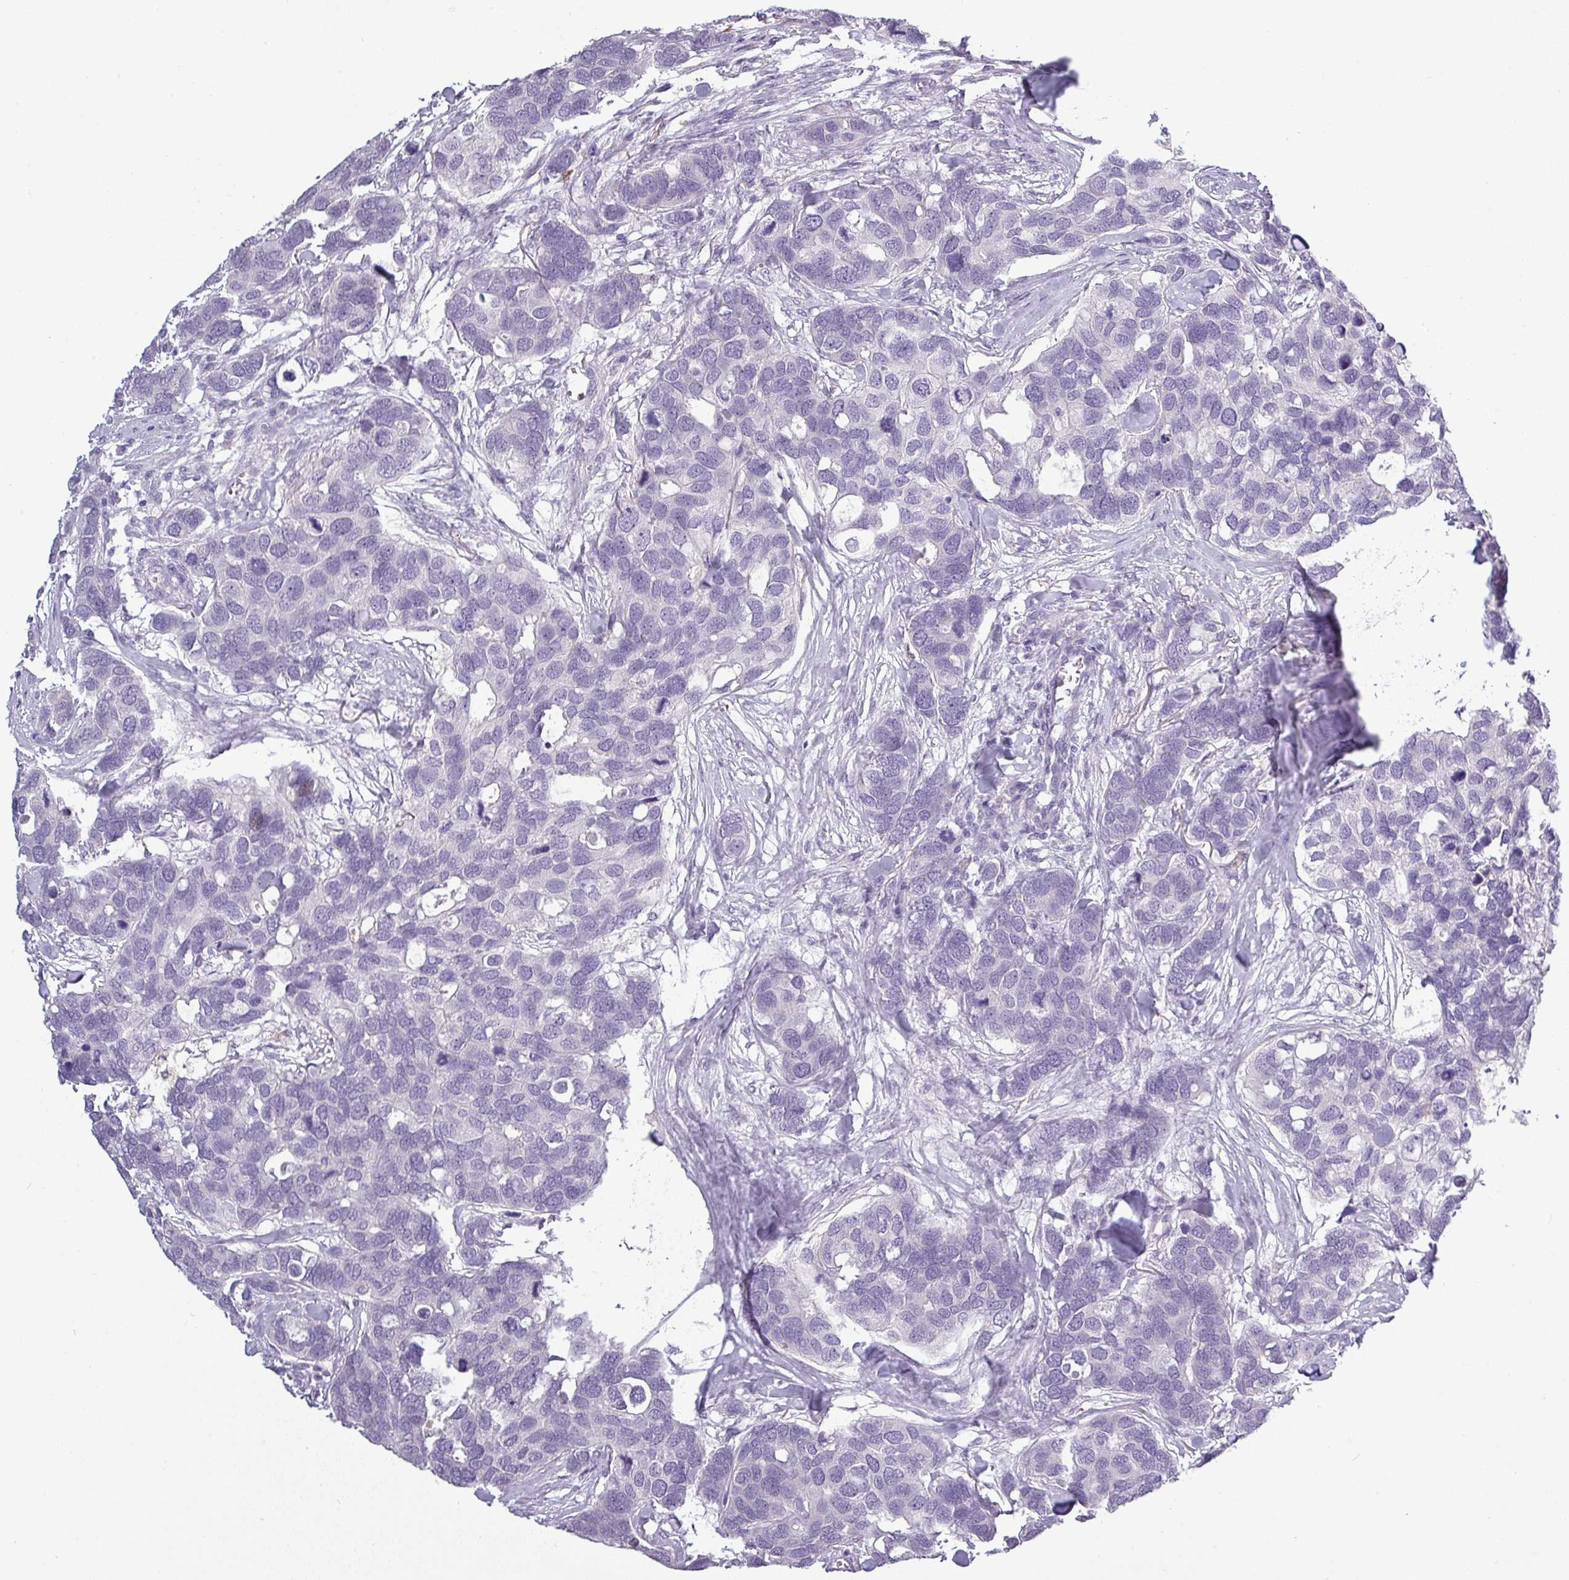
{"staining": {"intensity": "negative", "quantity": "none", "location": "none"}, "tissue": "breast cancer", "cell_type": "Tumor cells", "image_type": "cancer", "snomed": [{"axis": "morphology", "description": "Duct carcinoma"}, {"axis": "topography", "description": "Breast"}], "caption": "Immunohistochemistry (IHC) photomicrograph of neoplastic tissue: breast cancer stained with DAB reveals no significant protein expression in tumor cells.", "gene": "SLC26A9", "patient": {"sex": "female", "age": 83}}